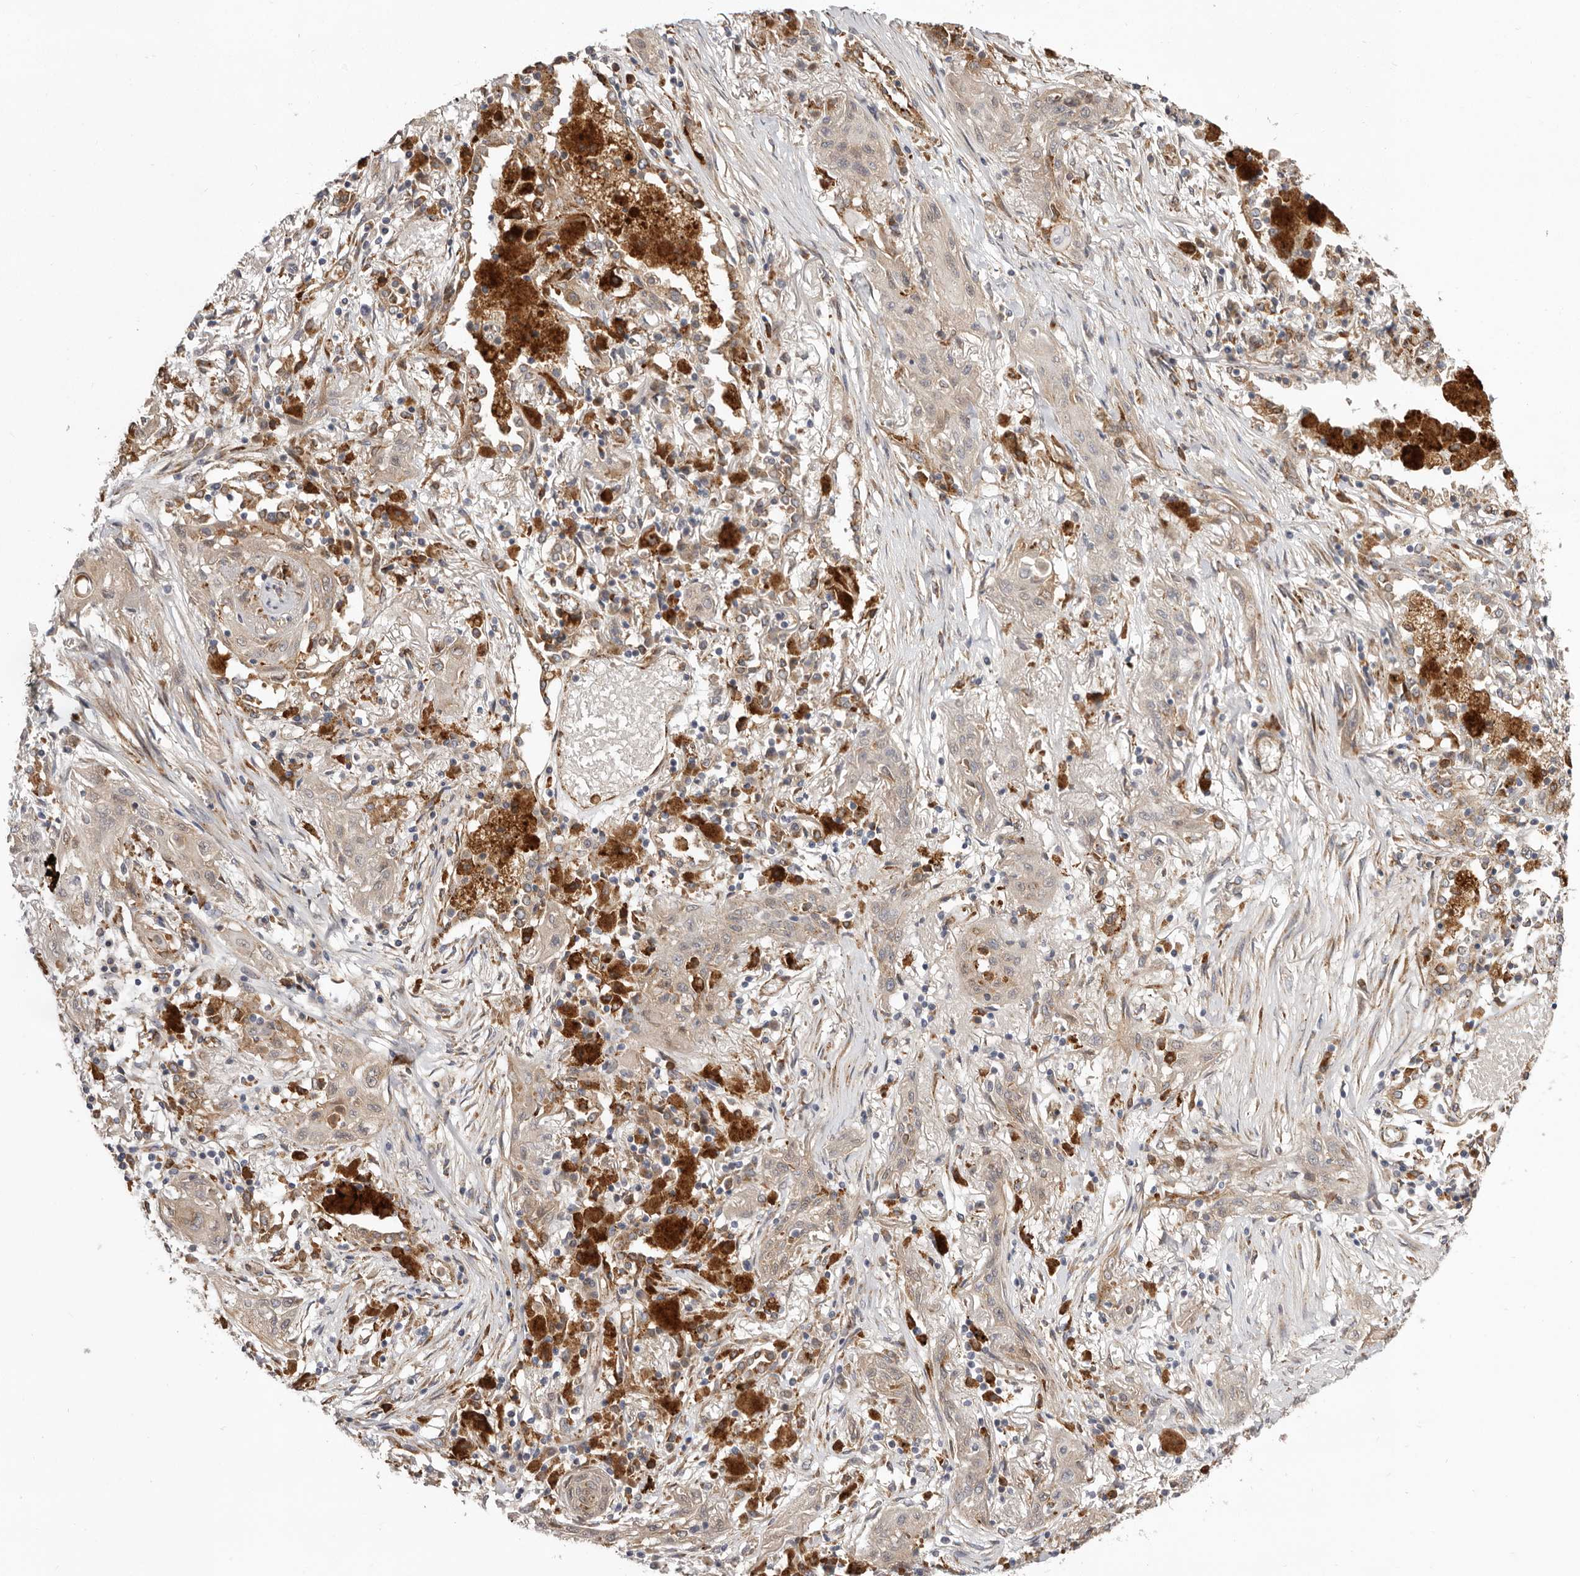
{"staining": {"intensity": "weak", "quantity": "25%-75%", "location": "cytoplasmic/membranous"}, "tissue": "lung cancer", "cell_type": "Tumor cells", "image_type": "cancer", "snomed": [{"axis": "morphology", "description": "Squamous cell carcinoma, NOS"}, {"axis": "topography", "description": "Lung"}], "caption": "IHC of lung cancer (squamous cell carcinoma) shows low levels of weak cytoplasmic/membranous positivity in approximately 25%-75% of tumor cells. (DAB = brown stain, brightfield microscopy at high magnification).", "gene": "GRN", "patient": {"sex": "female", "age": 47}}